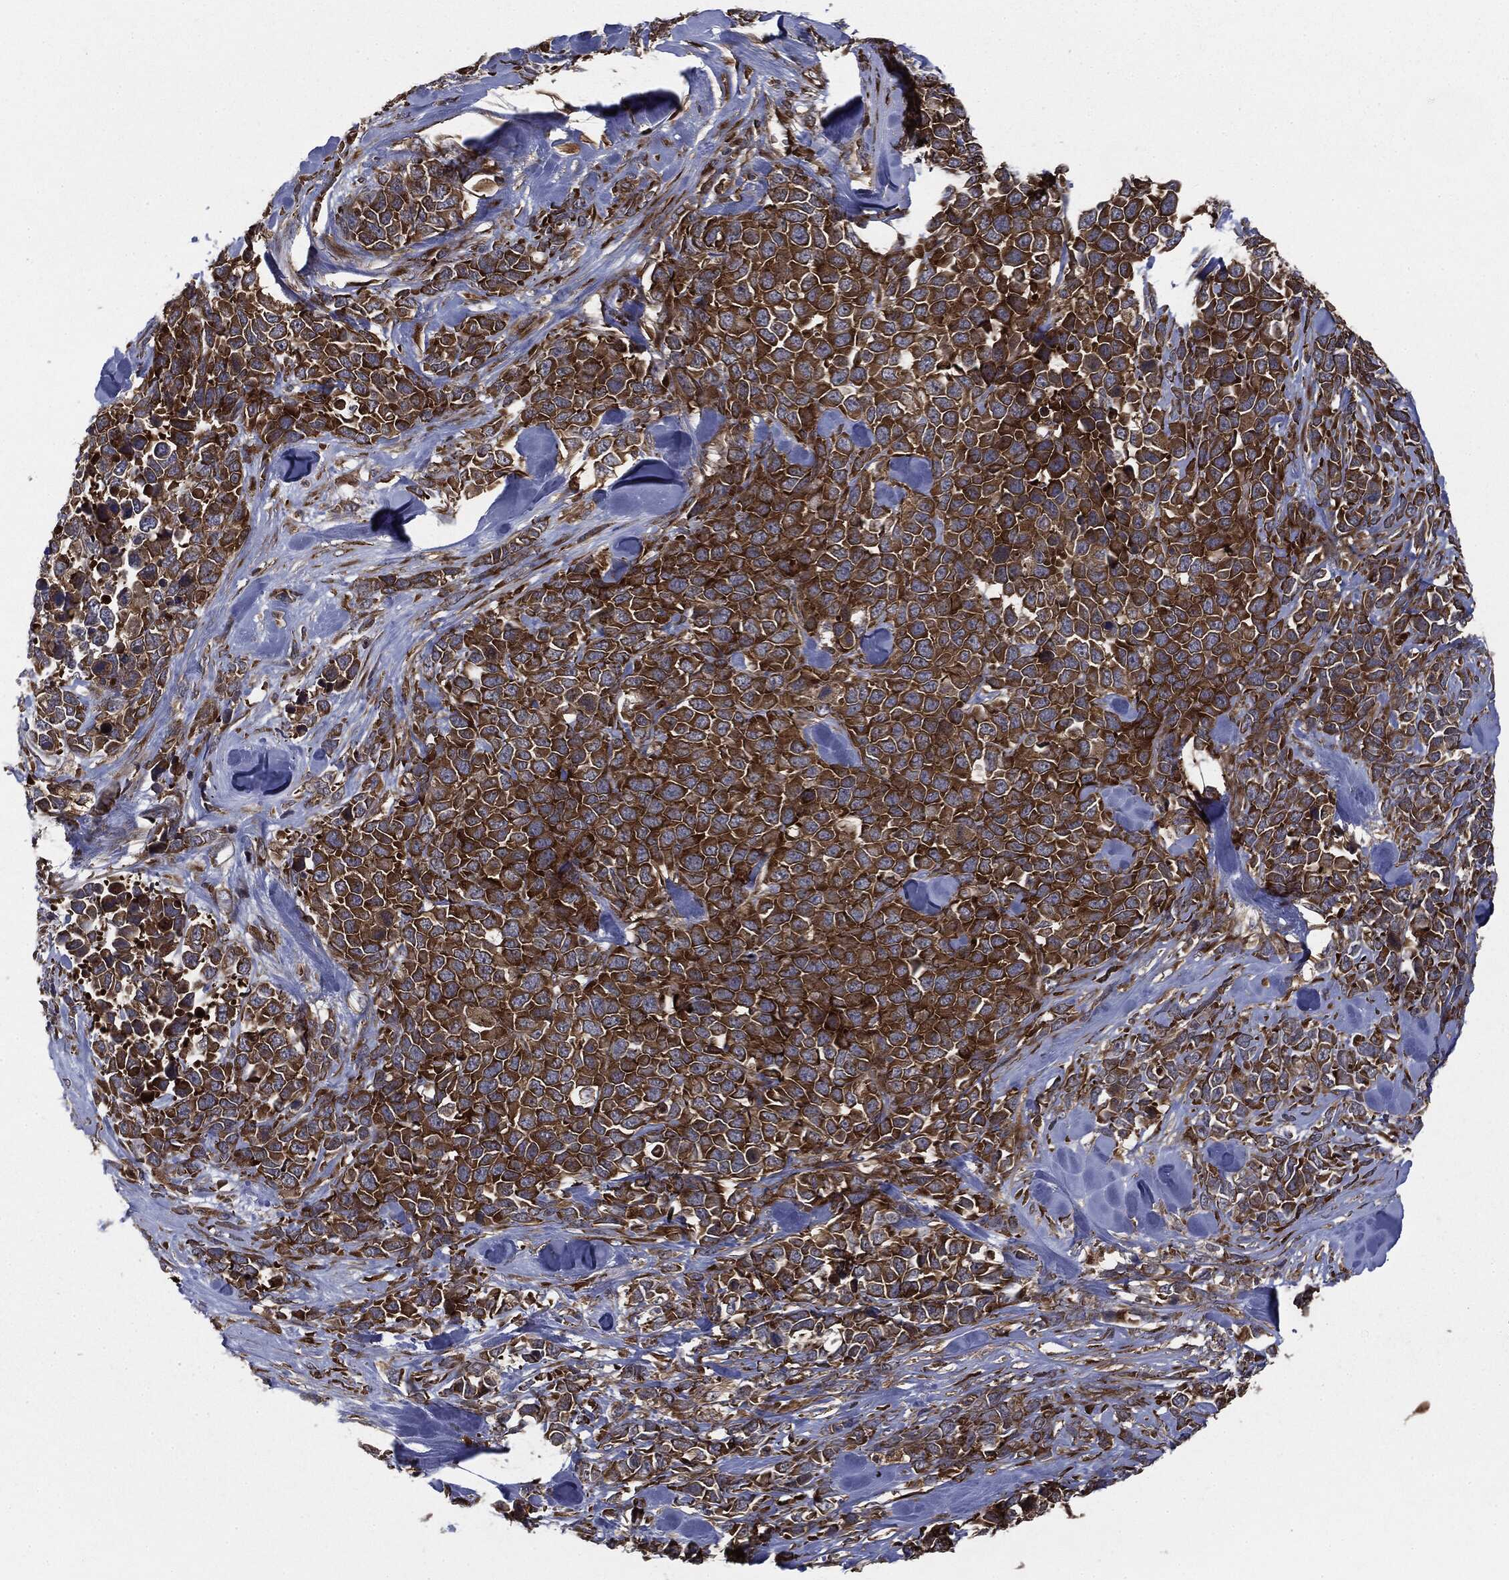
{"staining": {"intensity": "strong", "quantity": ">75%", "location": "cytoplasmic/membranous"}, "tissue": "melanoma", "cell_type": "Tumor cells", "image_type": "cancer", "snomed": [{"axis": "morphology", "description": "Malignant melanoma, Metastatic site"}, {"axis": "topography", "description": "Skin"}], "caption": "Human malignant melanoma (metastatic site) stained for a protein (brown) displays strong cytoplasmic/membranous positive expression in approximately >75% of tumor cells.", "gene": "EIF2AK2", "patient": {"sex": "male", "age": 84}}